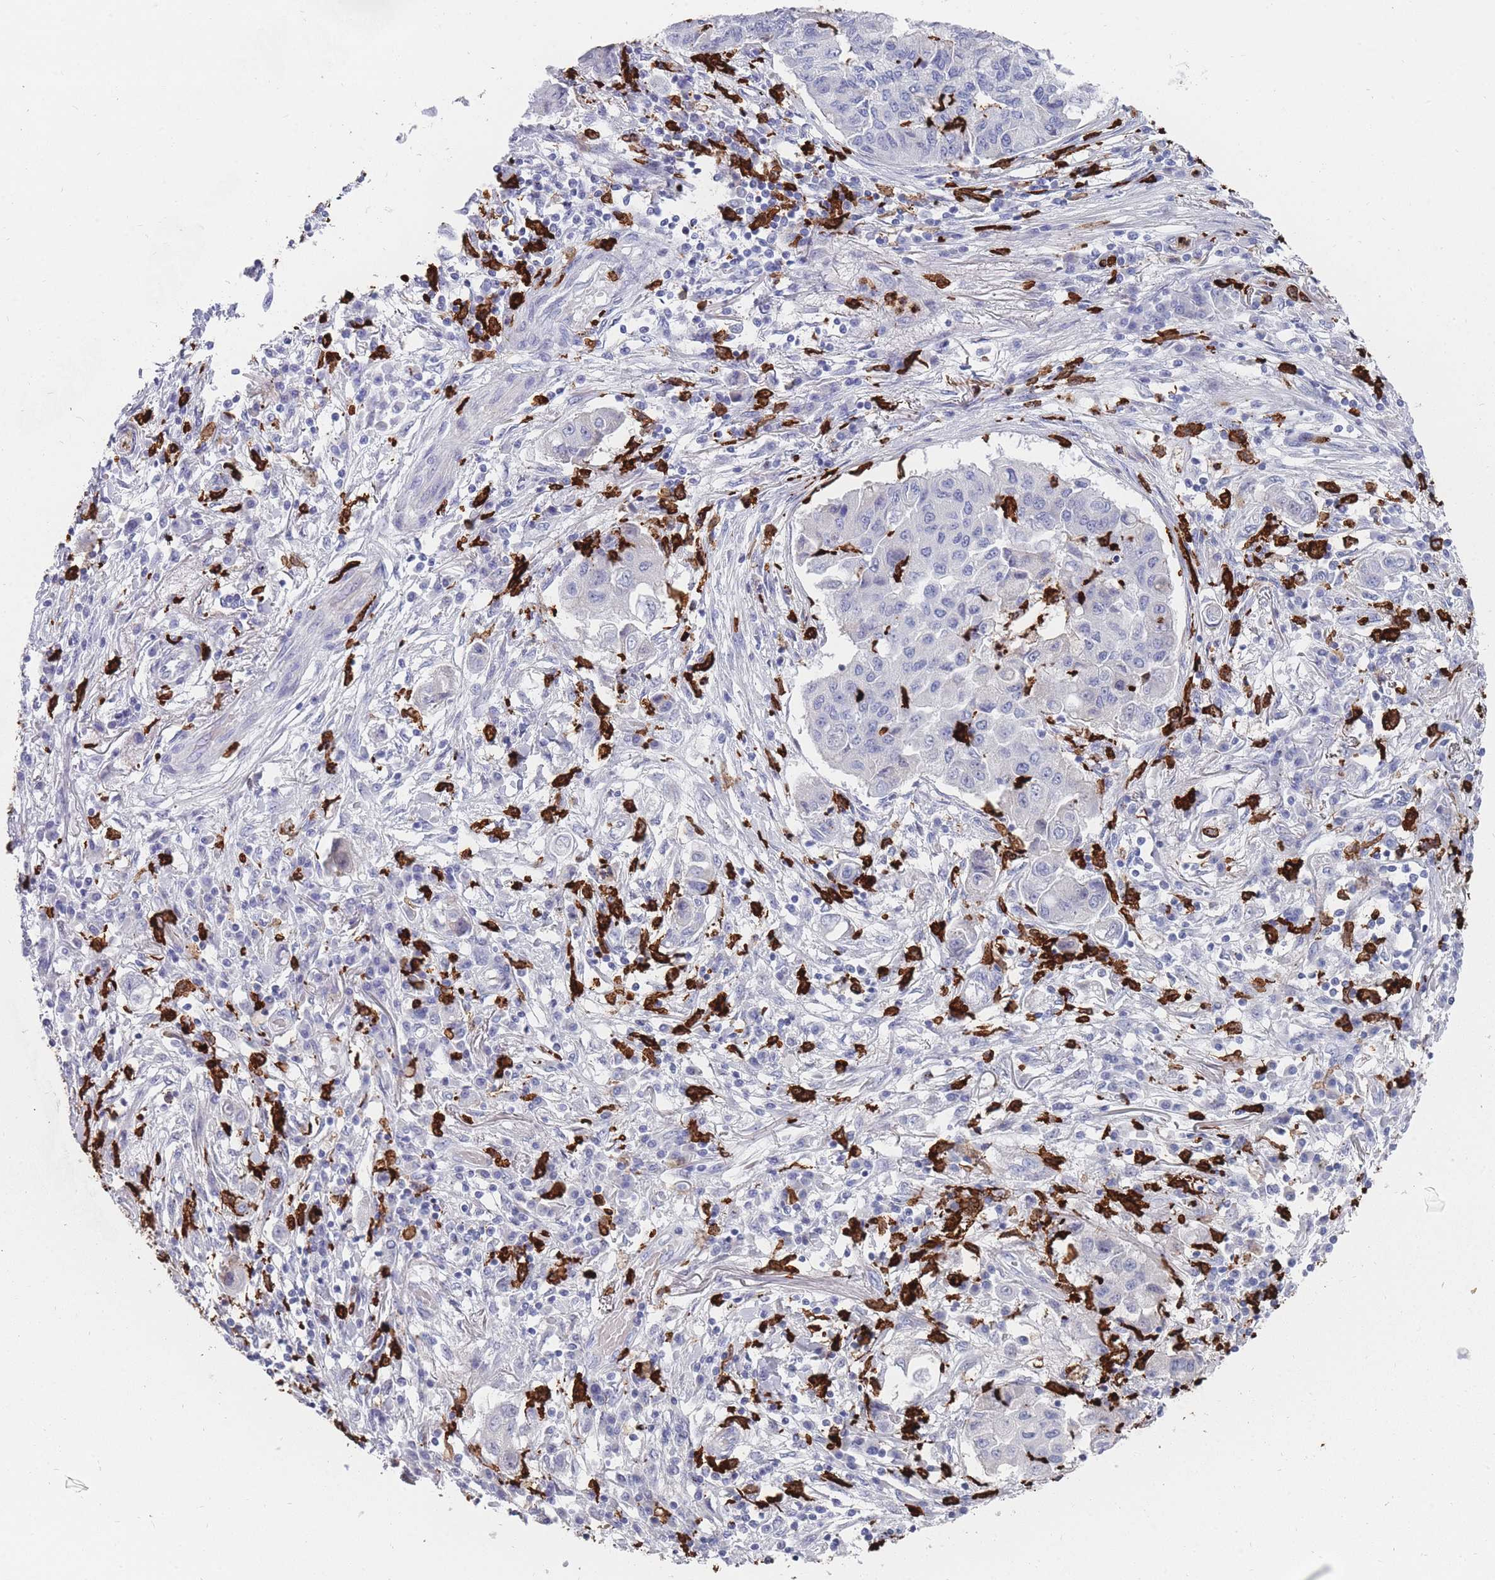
{"staining": {"intensity": "negative", "quantity": "none", "location": "none"}, "tissue": "lung cancer", "cell_type": "Tumor cells", "image_type": "cancer", "snomed": [{"axis": "morphology", "description": "Squamous cell carcinoma, NOS"}, {"axis": "topography", "description": "Lung"}], "caption": "IHC histopathology image of squamous cell carcinoma (lung) stained for a protein (brown), which displays no staining in tumor cells.", "gene": "AIF1", "patient": {"sex": "male", "age": 74}}